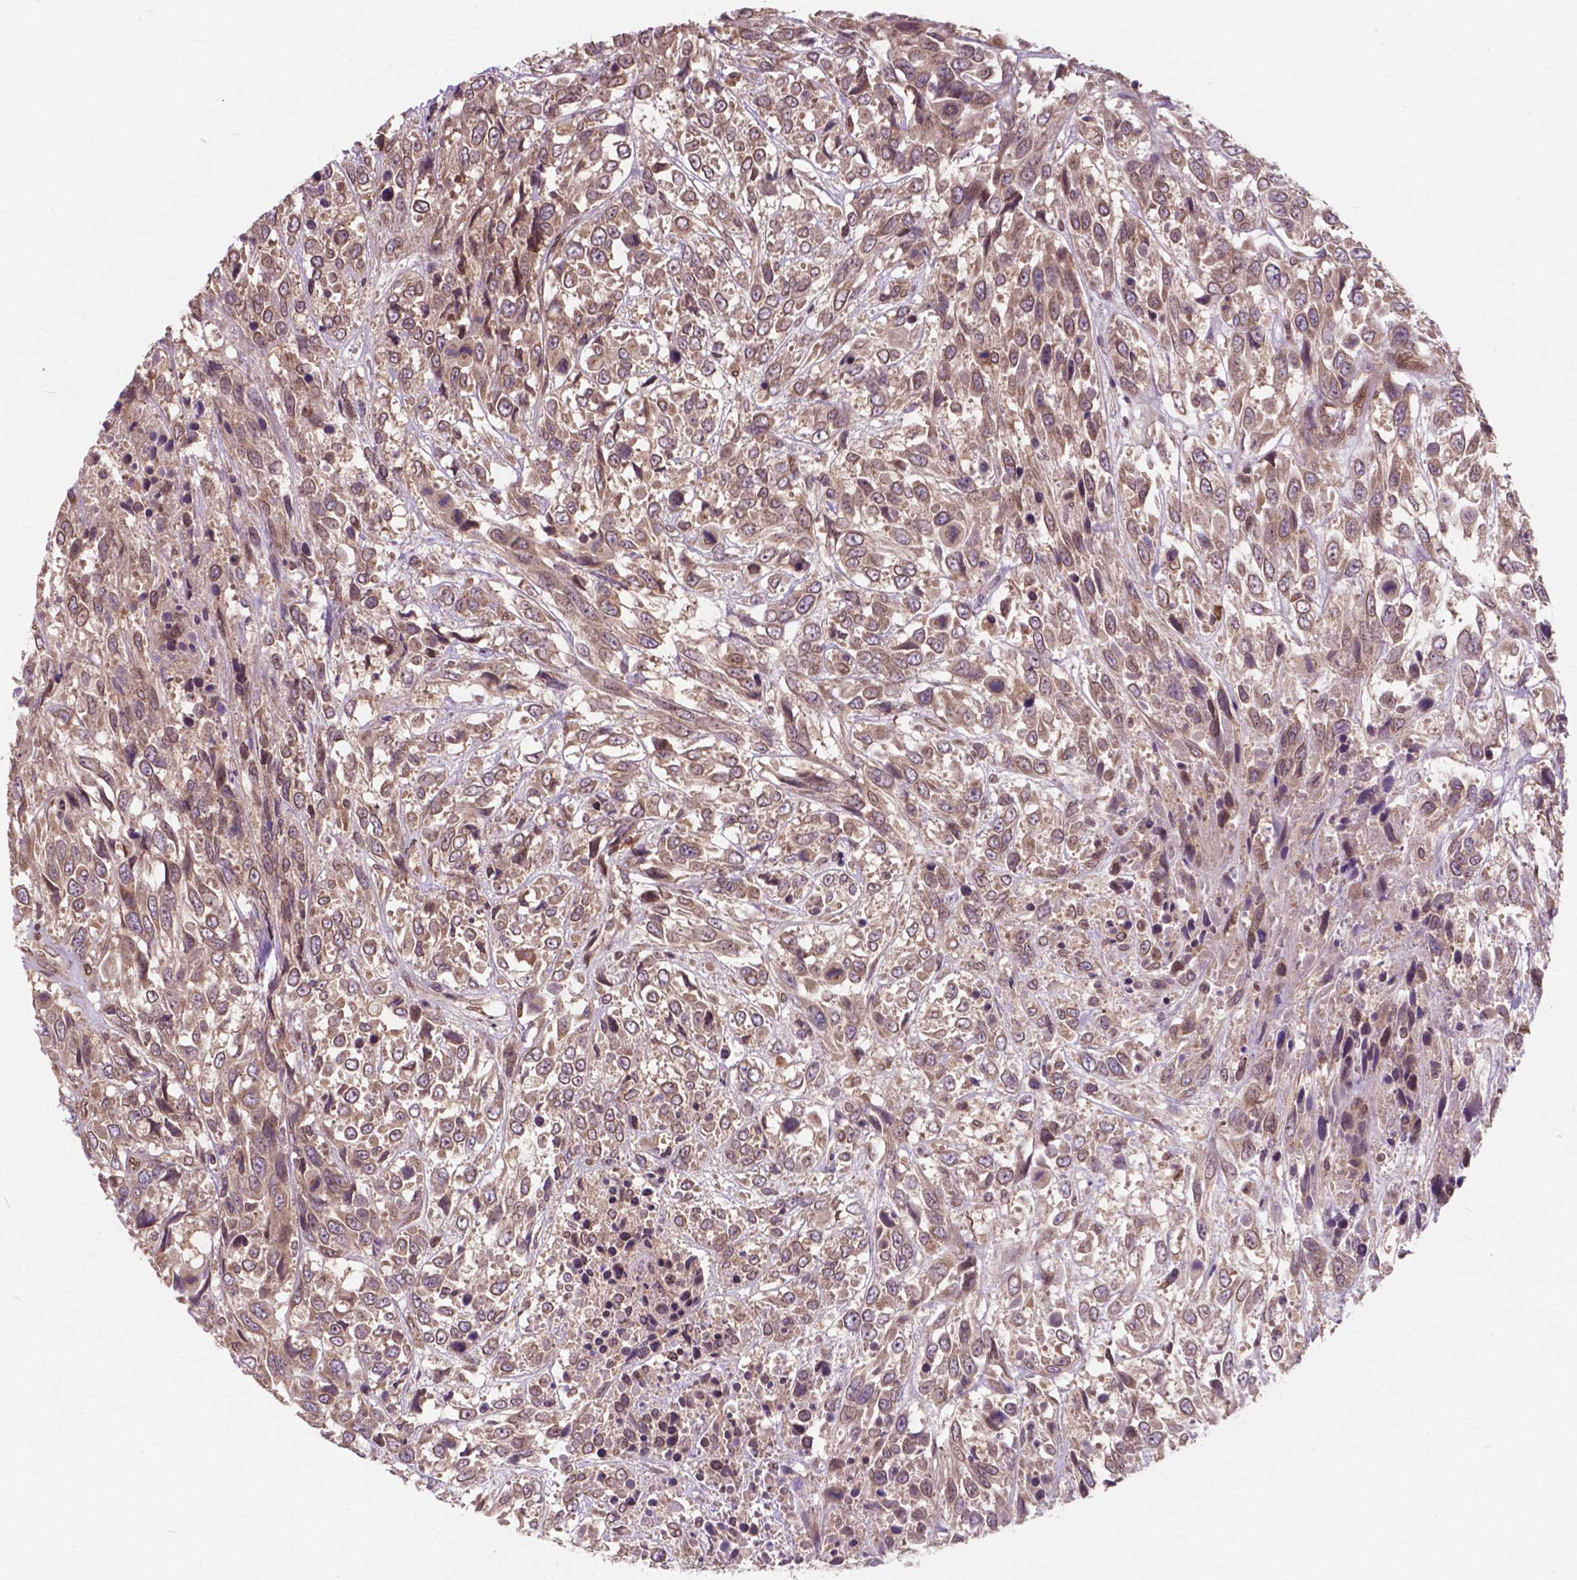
{"staining": {"intensity": "weak", "quantity": ">75%", "location": "cytoplasmic/membranous,nuclear"}, "tissue": "urothelial cancer", "cell_type": "Tumor cells", "image_type": "cancer", "snomed": [{"axis": "morphology", "description": "Urothelial carcinoma, High grade"}, {"axis": "topography", "description": "Urinary bladder"}], "caption": "Immunohistochemical staining of human urothelial cancer demonstrates low levels of weak cytoplasmic/membranous and nuclear protein expression in about >75% of tumor cells.", "gene": "MRPL33", "patient": {"sex": "female", "age": 70}}